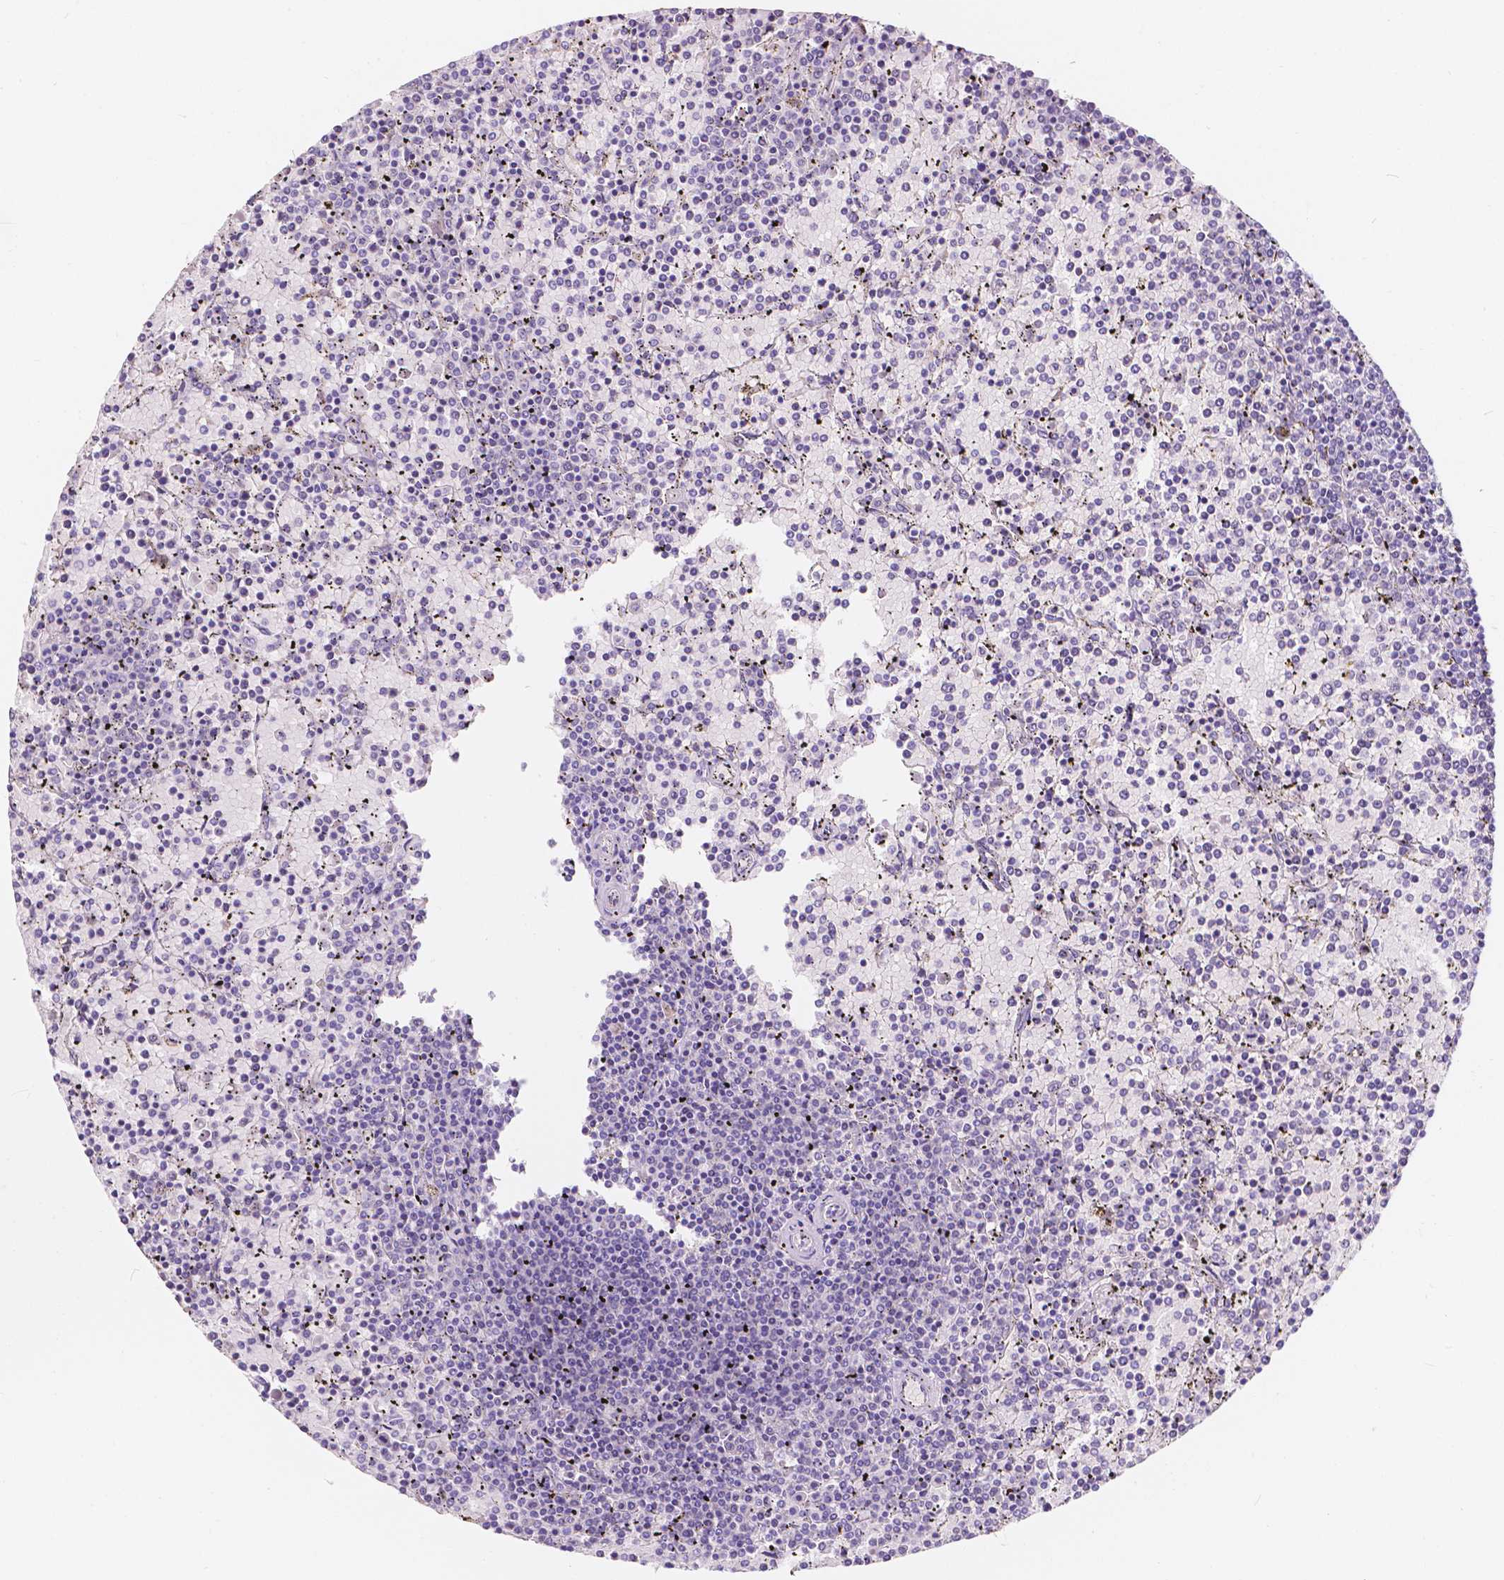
{"staining": {"intensity": "negative", "quantity": "none", "location": "none"}, "tissue": "lymphoma", "cell_type": "Tumor cells", "image_type": "cancer", "snomed": [{"axis": "morphology", "description": "Malignant lymphoma, non-Hodgkin's type, Low grade"}, {"axis": "topography", "description": "Spleen"}], "caption": "High power microscopy histopathology image of an IHC micrograph of malignant lymphoma, non-Hodgkin's type (low-grade), revealing no significant expression in tumor cells.", "gene": "CLSTN2", "patient": {"sex": "female", "age": 77}}